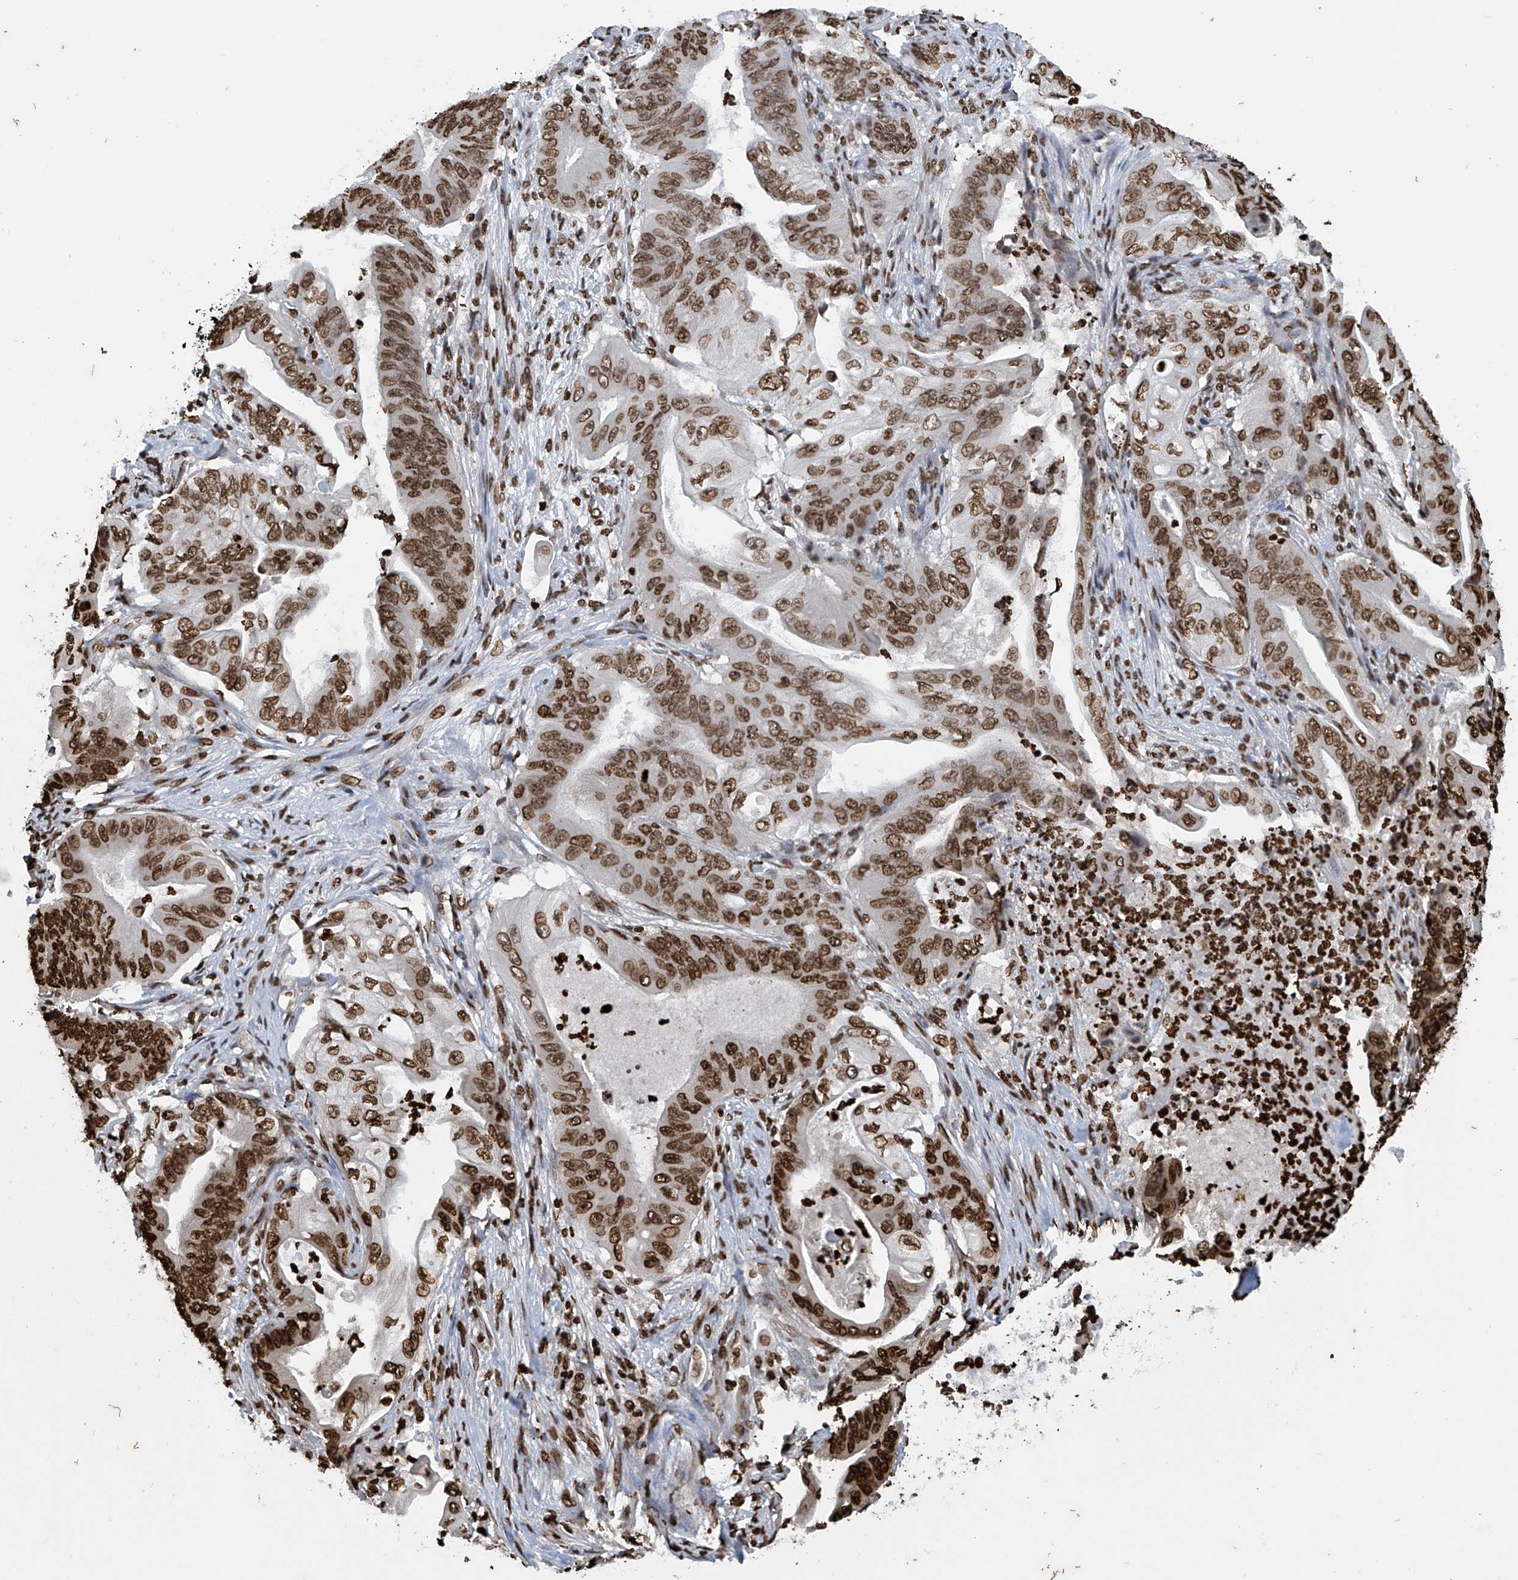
{"staining": {"intensity": "strong", "quantity": ">75%", "location": "nuclear"}, "tissue": "stomach cancer", "cell_type": "Tumor cells", "image_type": "cancer", "snomed": [{"axis": "morphology", "description": "Adenocarcinoma, NOS"}, {"axis": "topography", "description": "Stomach"}], "caption": "Stomach cancer (adenocarcinoma) was stained to show a protein in brown. There is high levels of strong nuclear expression in approximately >75% of tumor cells.", "gene": "DPPA2", "patient": {"sex": "female", "age": 73}}